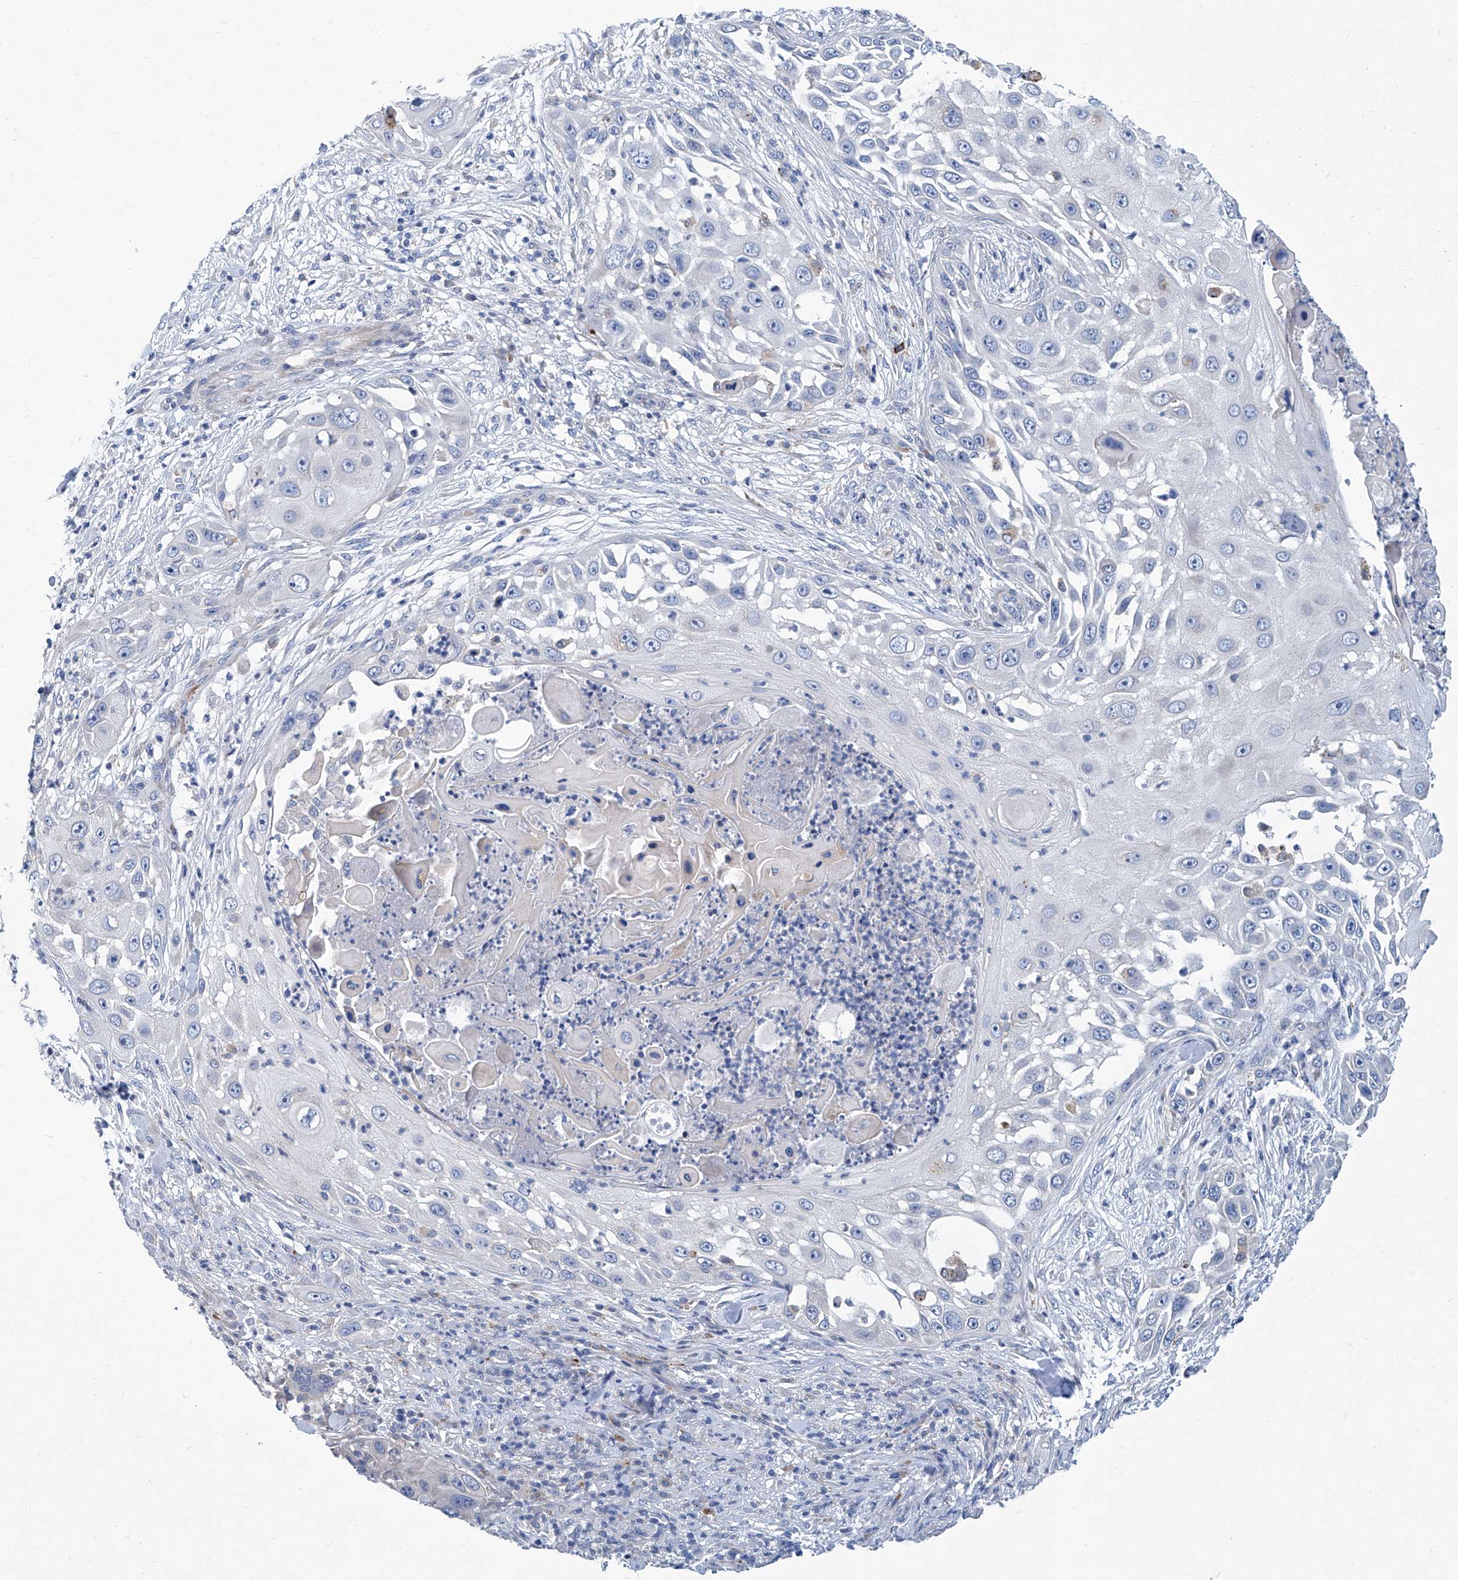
{"staining": {"intensity": "negative", "quantity": "none", "location": "none"}, "tissue": "skin cancer", "cell_type": "Tumor cells", "image_type": "cancer", "snomed": [{"axis": "morphology", "description": "Squamous cell carcinoma, NOS"}, {"axis": "topography", "description": "Skin"}], "caption": "Skin squamous cell carcinoma was stained to show a protein in brown. There is no significant expression in tumor cells.", "gene": "FPR2", "patient": {"sex": "female", "age": 44}}